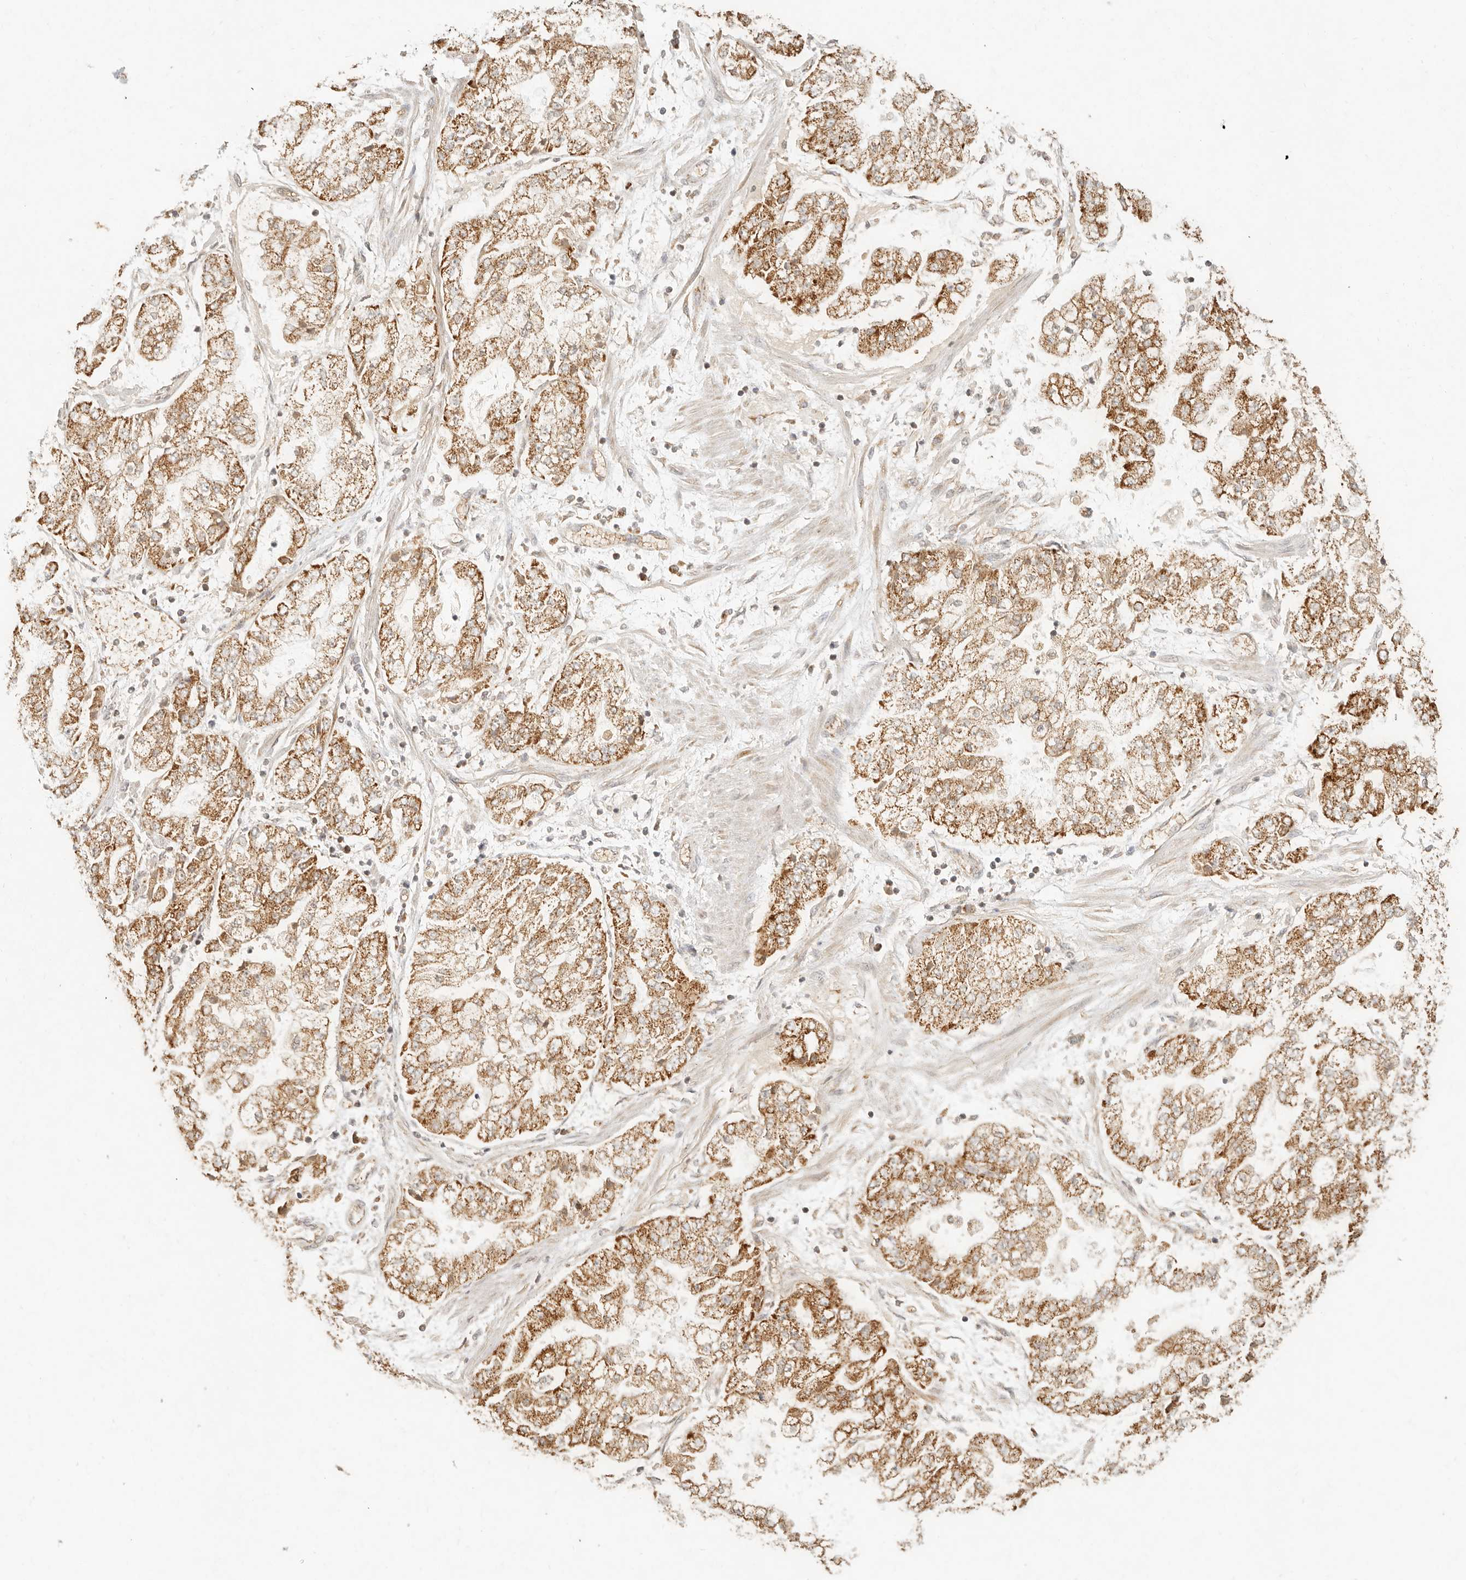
{"staining": {"intensity": "moderate", "quantity": ">75%", "location": "cytoplasmic/membranous"}, "tissue": "stomach cancer", "cell_type": "Tumor cells", "image_type": "cancer", "snomed": [{"axis": "morphology", "description": "Adenocarcinoma, NOS"}, {"axis": "topography", "description": "Stomach"}], "caption": "Immunohistochemical staining of stomach cancer (adenocarcinoma) exhibits moderate cytoplasmic/membranous protein positivity in about >75% of tumor cells. Immunohistochemistry (ihc) stains the protein in brown and the nuclei are stained blue.", "gene": "MRPL55", "patient": {"sex": "male", "age": 76}}